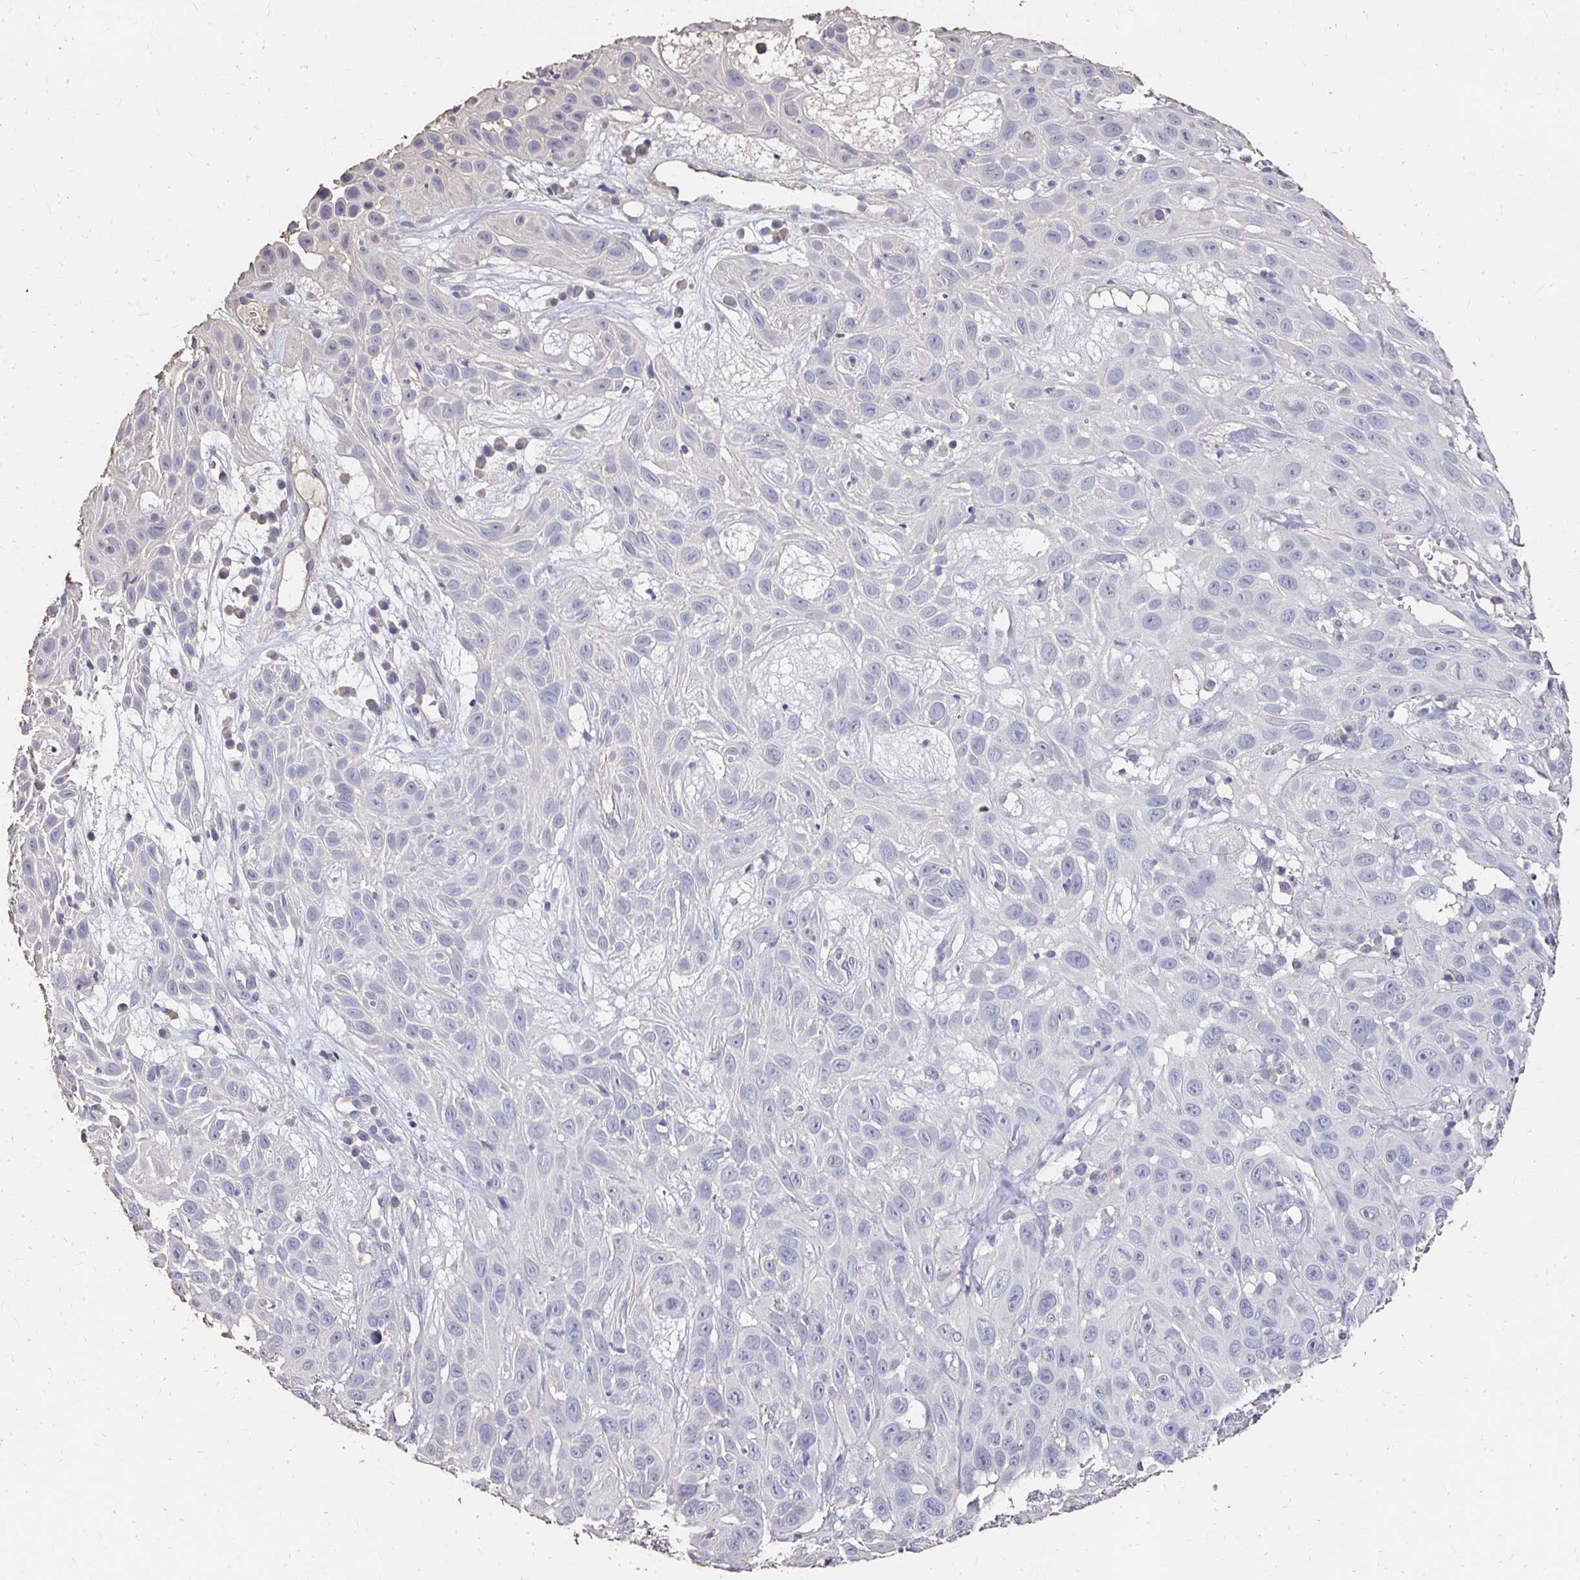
{"staining": {"intensity": "negative", "quantity": "none", "location": "none"}, "tissue": "skin cancer", "cell_type": "Tumor cells", "image_type": "cancer", "snomed": [{"axis": "morphology", "description": "Squamous cell carcinoma, NOS"}, {"axis": "topography", "description": "Skin"}], "caption": "Tumor cells are negative for protein expression in human skin cancer. (Stains: DAB (3,3'-diaminobenzidine) immunohistochemistry (IHC) with hematoxylin counter stain, Microscopy: brightfield microscopy at high magnification).", "gene": "UGT1A6", "patient": {"sex": "male", "age": 82}}